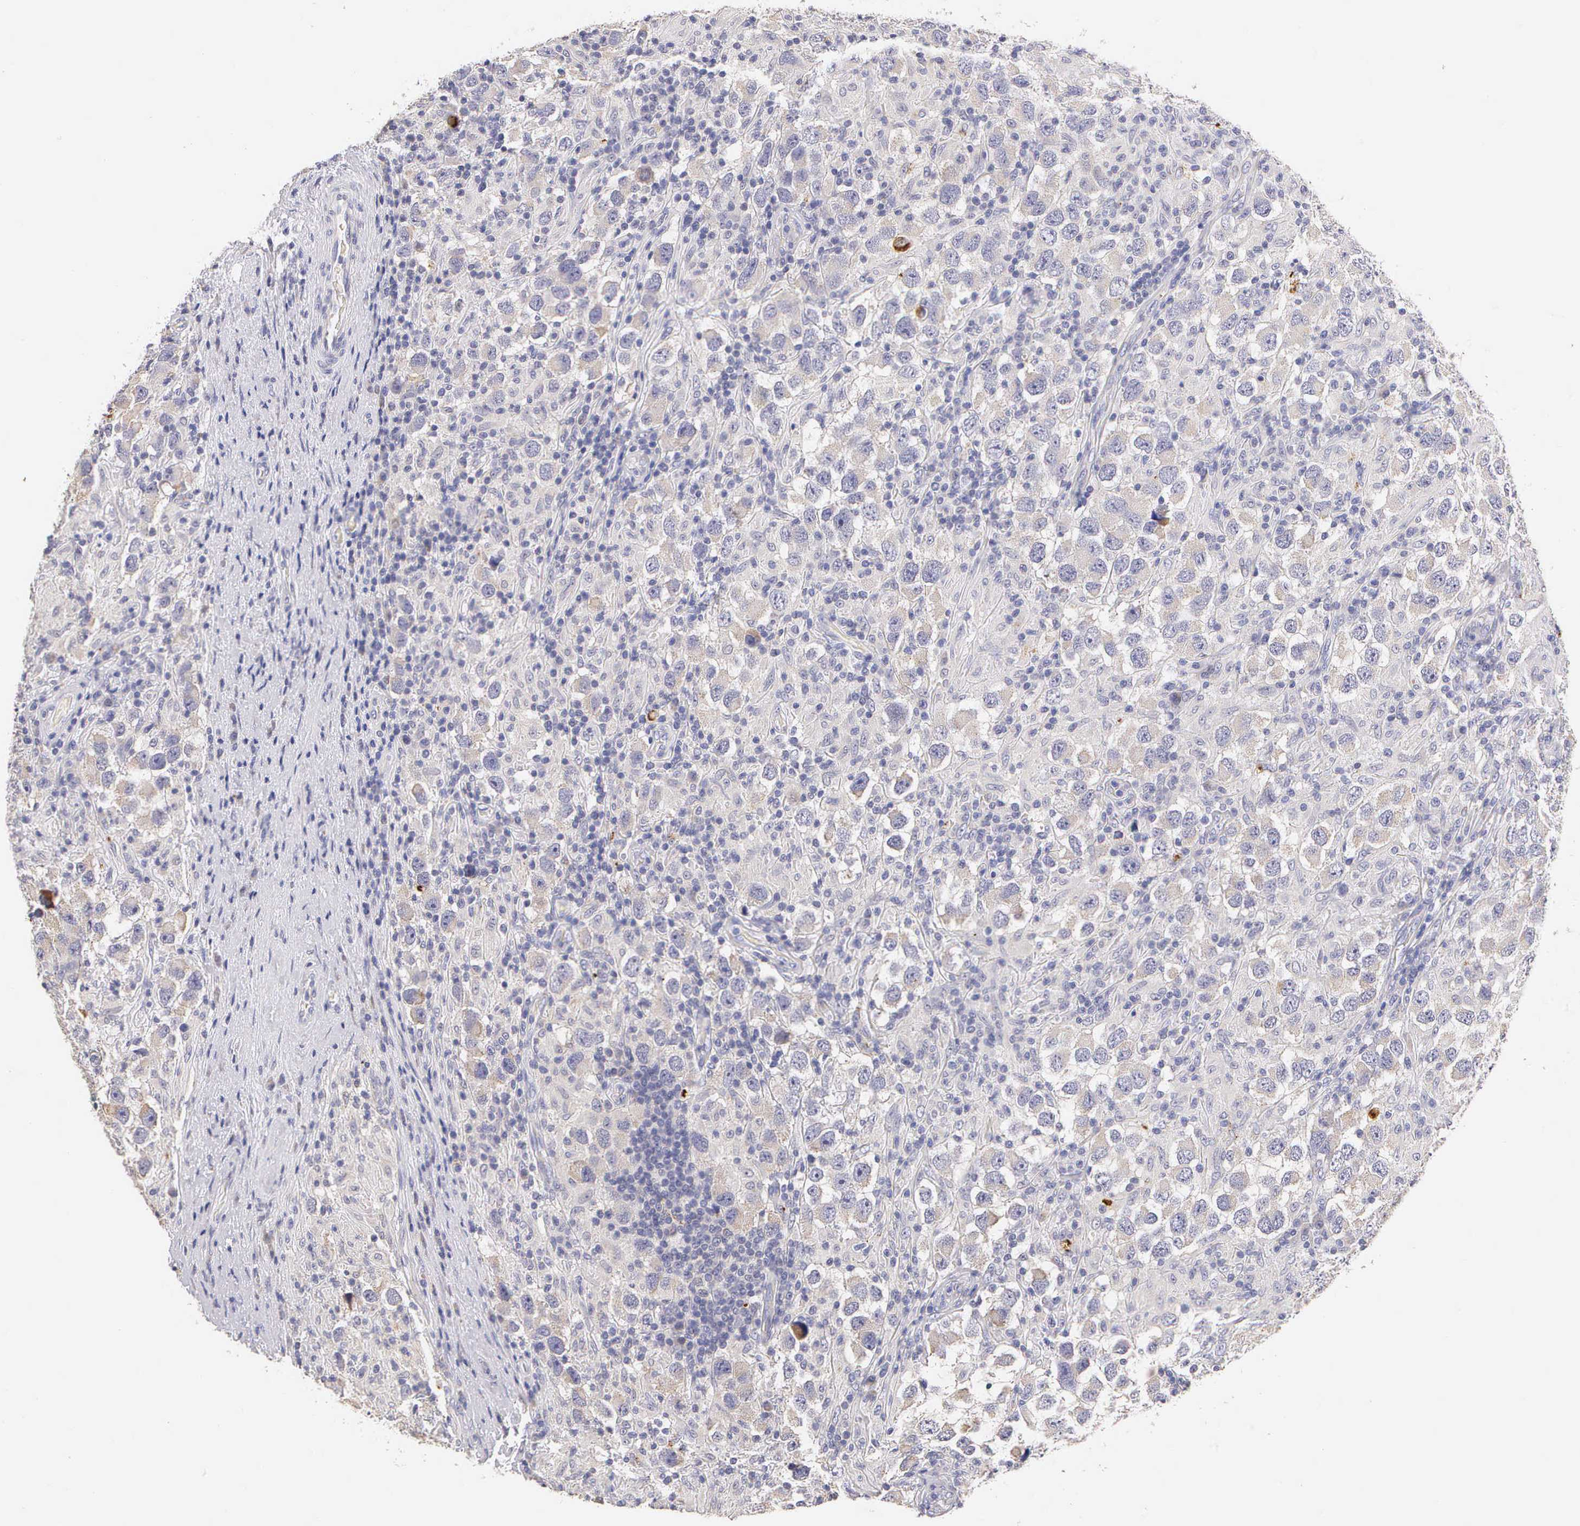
{"staining": {"intensity": "weak", "quantity": "<25%", "location": "cytoplasmic/membranous"}, "tissue": "testis cancer", "cell_type": "Tumor cells", "image_type": "cancer", "snomed": [{"axis": "morphology", "description": "Carcinoma, Embryonal, NOS"}, {"axis": "topography", "description": "Testis"}], "caption": "The image exhibits no staining of tumor cells in testis cancer. (DAB (3,3'-diaminobenzidine) immunohistochemistry (IHC) visualized using brightfield microscopy, high magnification).", "gene": "ESR1", "patient": {"sex": "male", "age": 21}}